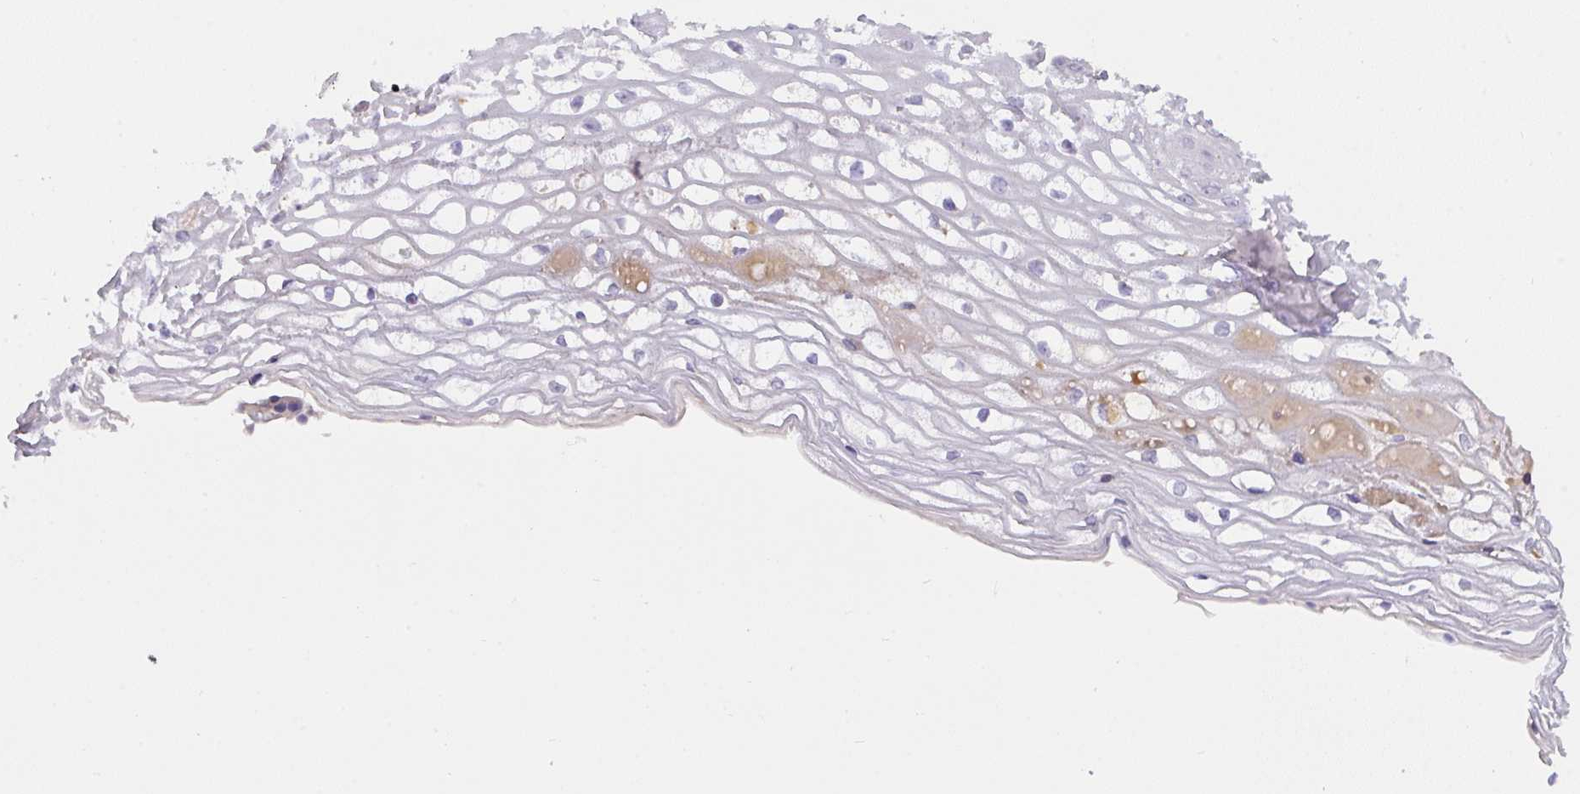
{"staining": {"intensity": "moderate", "quantity": "<25%", "location": "cytoplasmic/membranous"}, "tissue": "cervix", "cell_type": "Glandular cells", "image_type": "normal", "snomed": [{"axis": "morphology", "description": "Normal tissue, NOS"}, {"axis": "topography", "description": "Cervix"}], "caption": "Protein expression analysis of normal cervix shows moderate cytoplasmic/membranous positivity in about <25% of glandular cells. (DAB (3,3'-diaminobenzidine) = brown stain, brightfield microscopy at high magnification).", "gene": "ZNF581", "patient": {"sex": "female", "age": 36}}